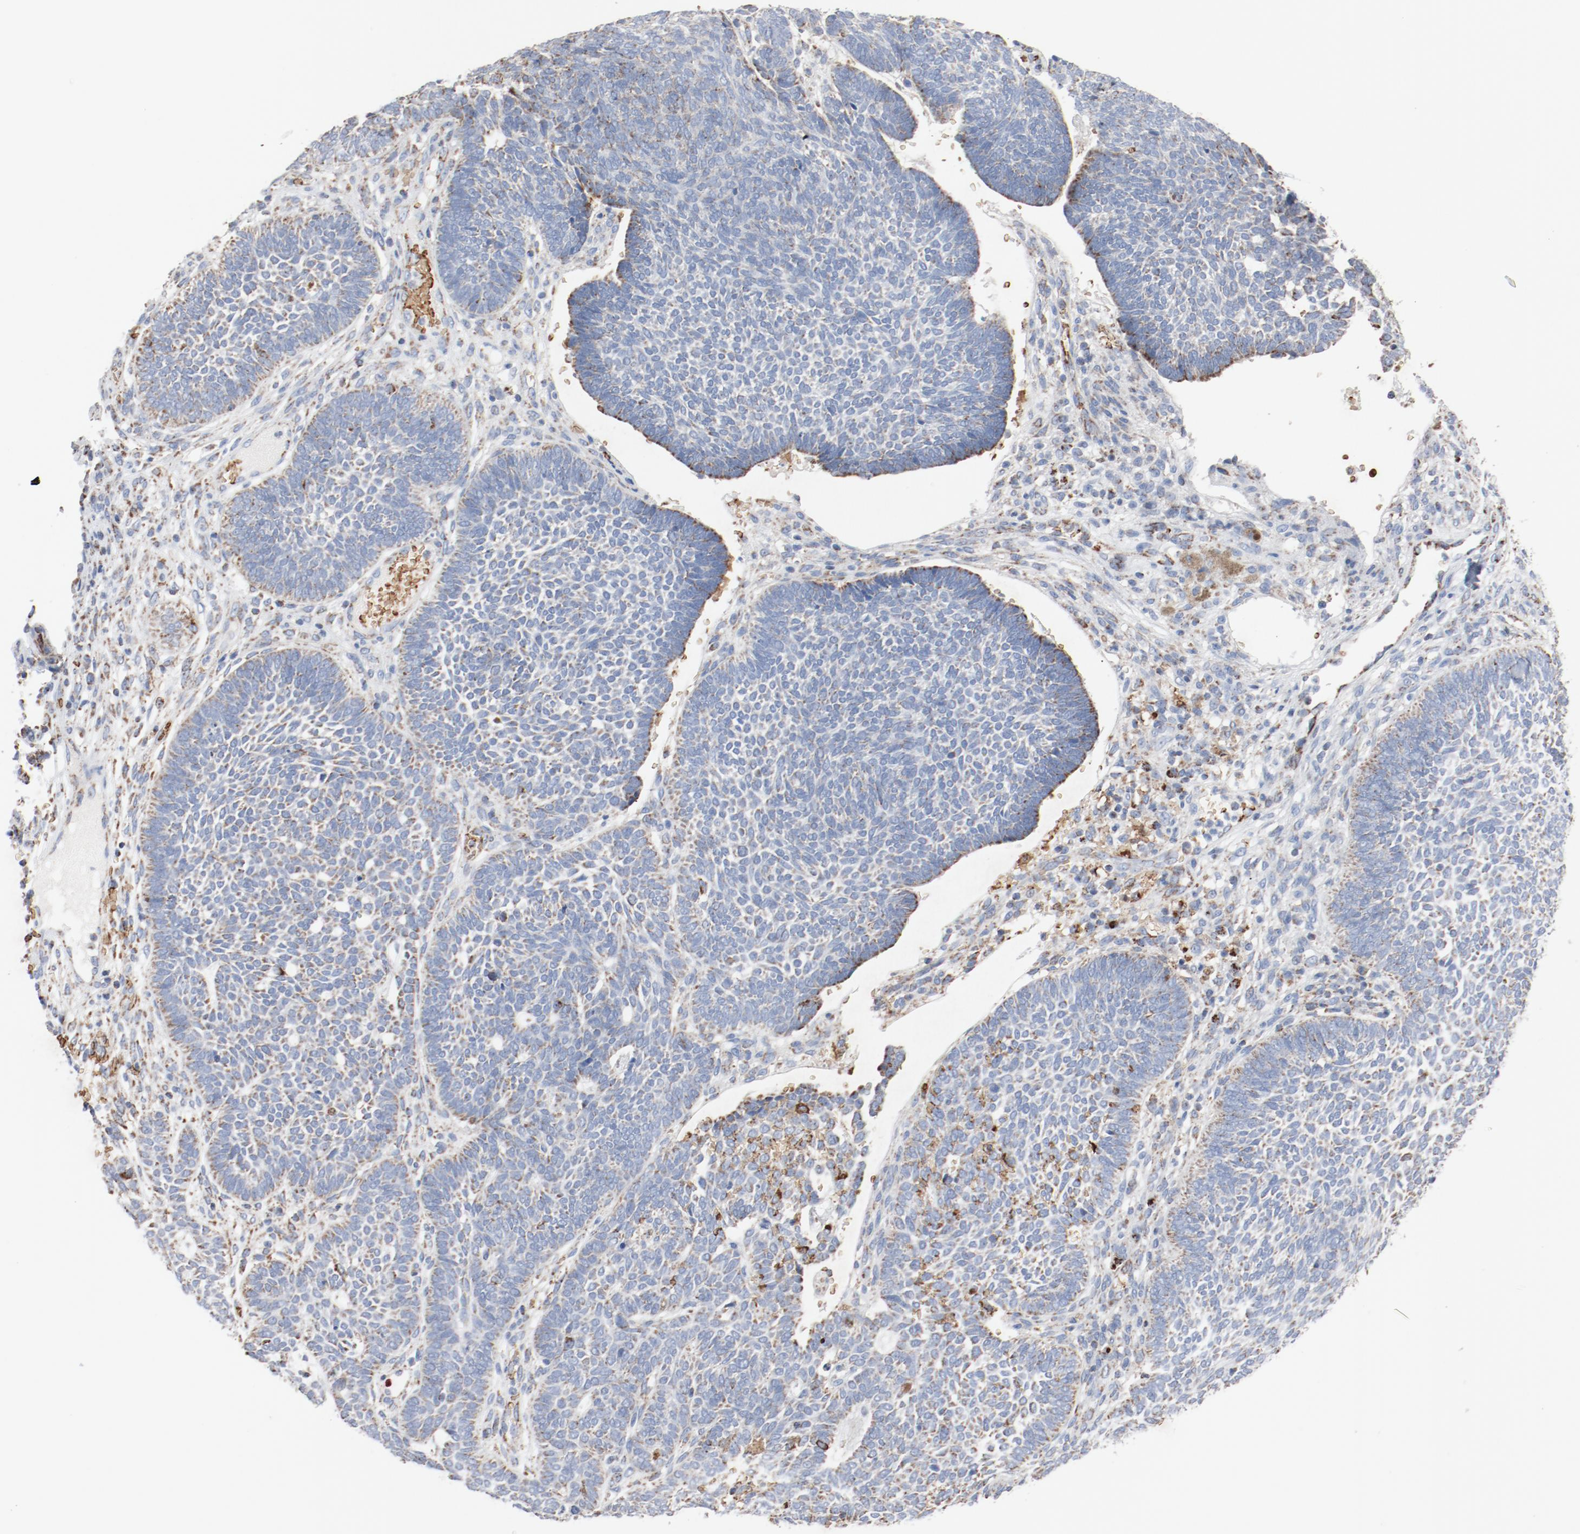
{"staining": {"intensity": "weak", "quantity": "<25%", "location": "cytoplasmic/membranous"}, "tissue": "skin cancer", "cell_type": "Tumor cells", "image_type": "cancer", "snomed": [{"axis": "morphology", "description": "Normal tissue, NOS"}, {"axis": "morphology", "description": "Basal cell carcinoma"}, {"axis": "topography", "description": "Skin"}], "caption": "Histopathology image shows no protein staining in tumor cells of skin cancer (basal cell carcinoma) tissue.", "gene": "NDUFB8", "patient": {"sex": "male", "age": 87}}